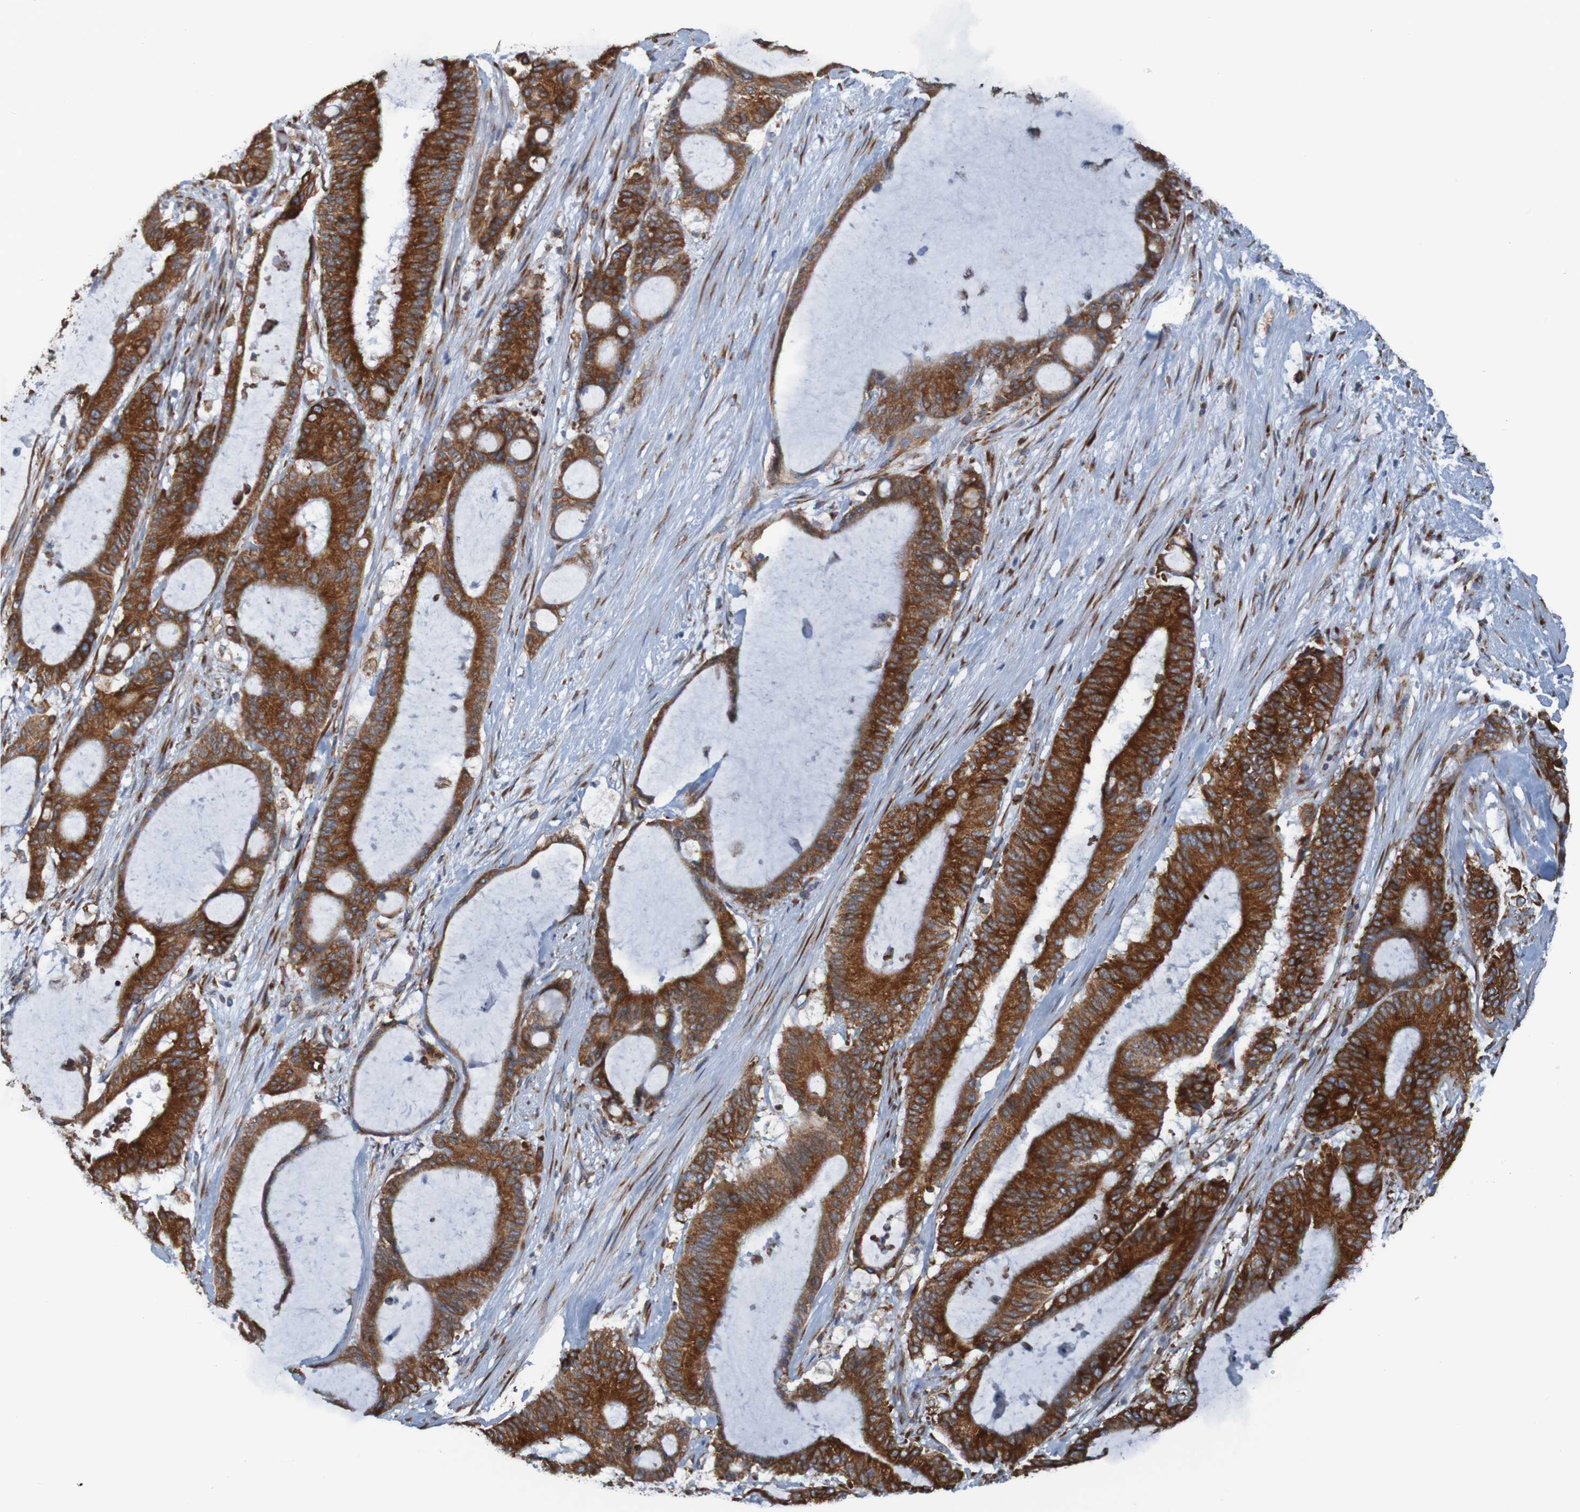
{"staining": {"intensity": "strong", "quantity": ">75%", "location": "cytoplasmic/membranous"}, "tissue": "liver cancer", "cell_type": "Tumor cells", "image_type": "cancer", "snomed": [{"axis": "morphology", "description": "Cholangiocarcinoma"}, {"axis": "topography", "description": "Liver"}], "caption": "High-magnification brightfield microscopy of liver cancer (cholangiocarcinoma) stained with DAB (3,3'-diaminobenzidine) (brown) and counterstained with hematoxylin (blue). tumor cells exhibit strong cytoplasmic/membranous staining is identified in about>75% of cells.", "gene": "SSR1", "patient": {"sex": "female", "age": 73}}